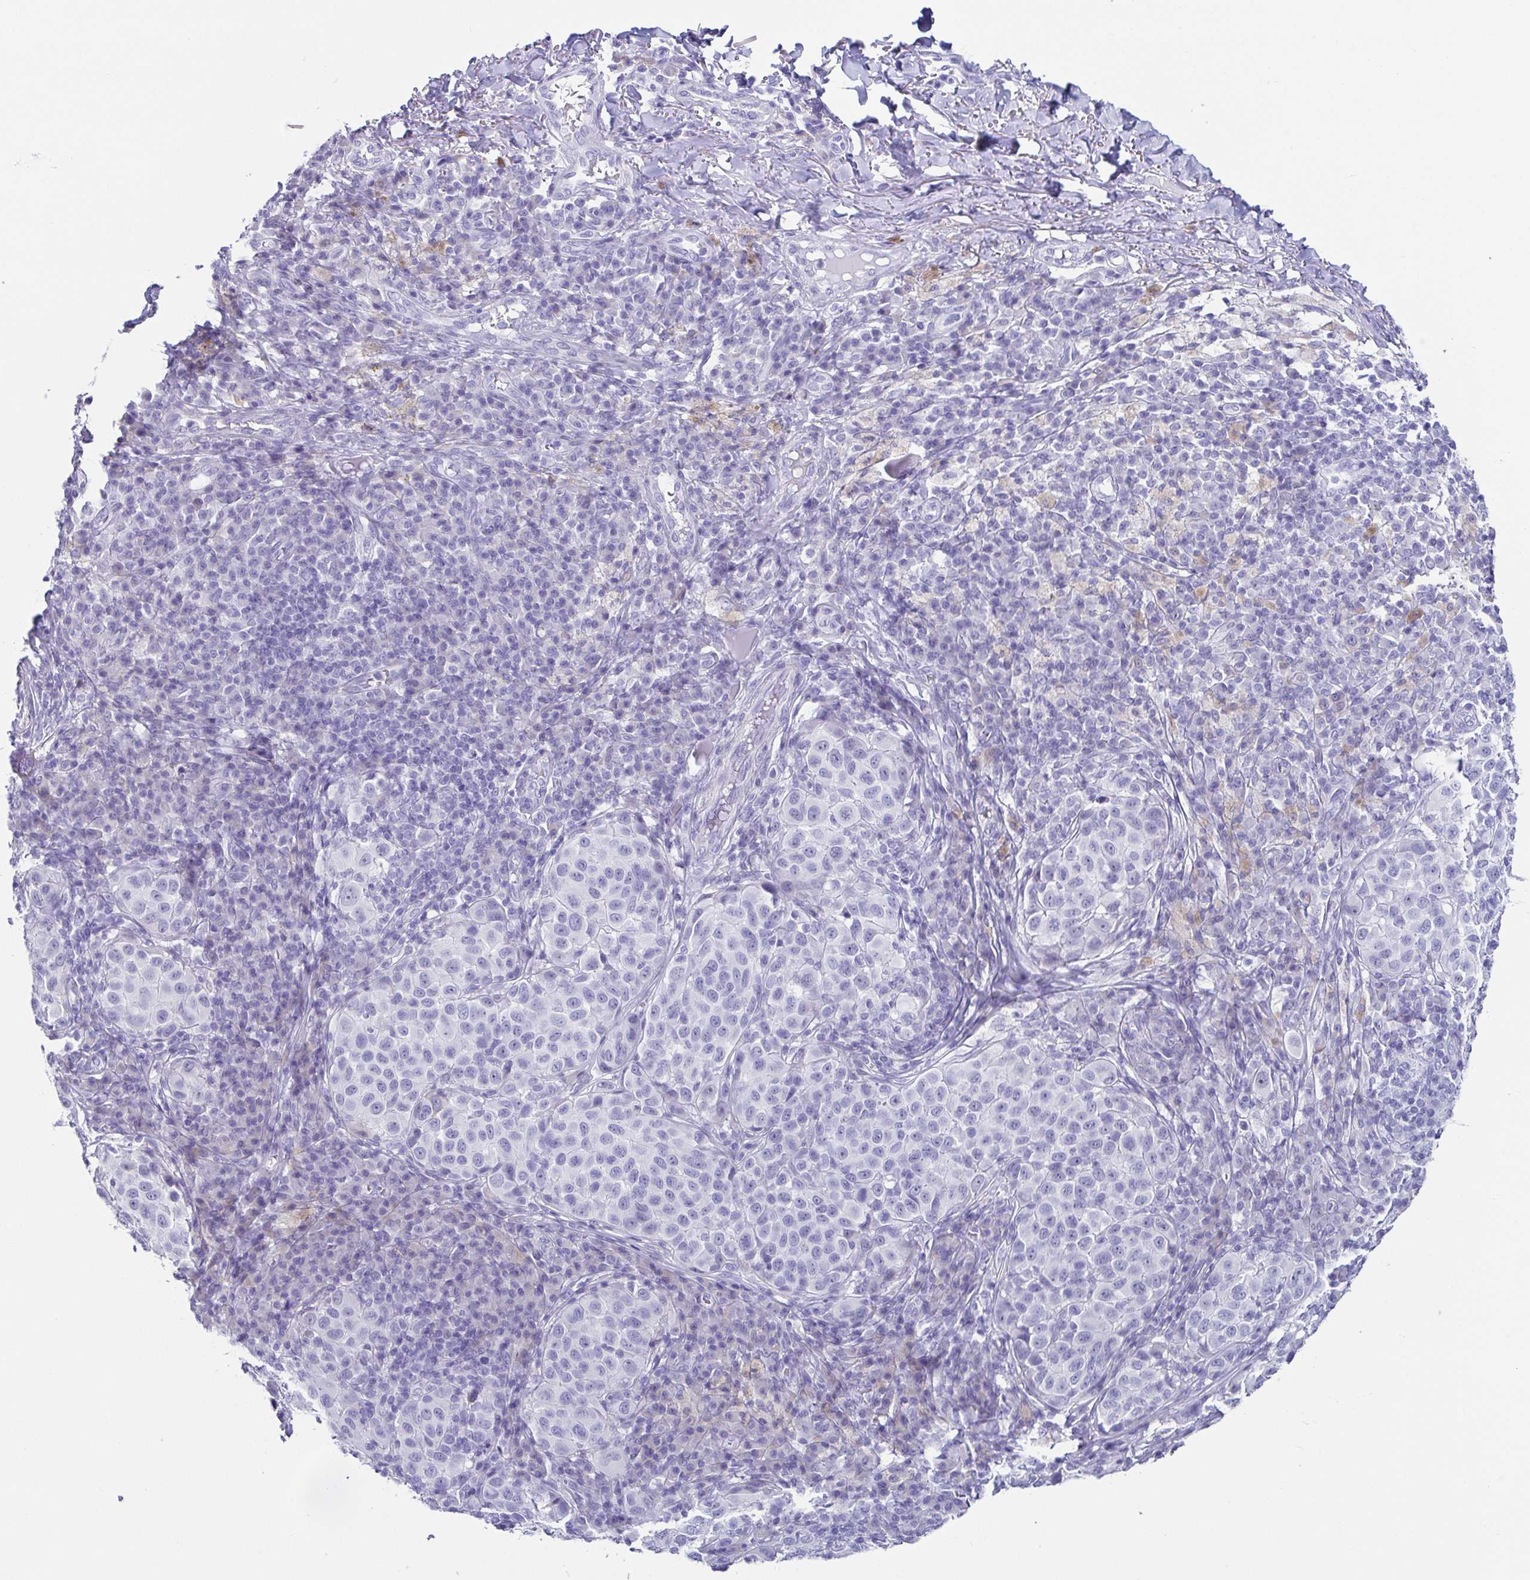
{"staining": {"intensity": "negative", "quantity": "none", "location": "none"}, "tissue": "melanoma", "cell_type": "Tumor cells", "image_type": "cancer", "snomed": [{"axis": "morphology", "description": "Malignant melanoma, NOS"}, {"axis": "topography", "description": "Skin"}], "caption": "Melanoma stained for a protein using immunohistochemistry shows no staining tumor cells.", "gene": "TNNT2", "patient": {"sex": "male", "age": 38}}